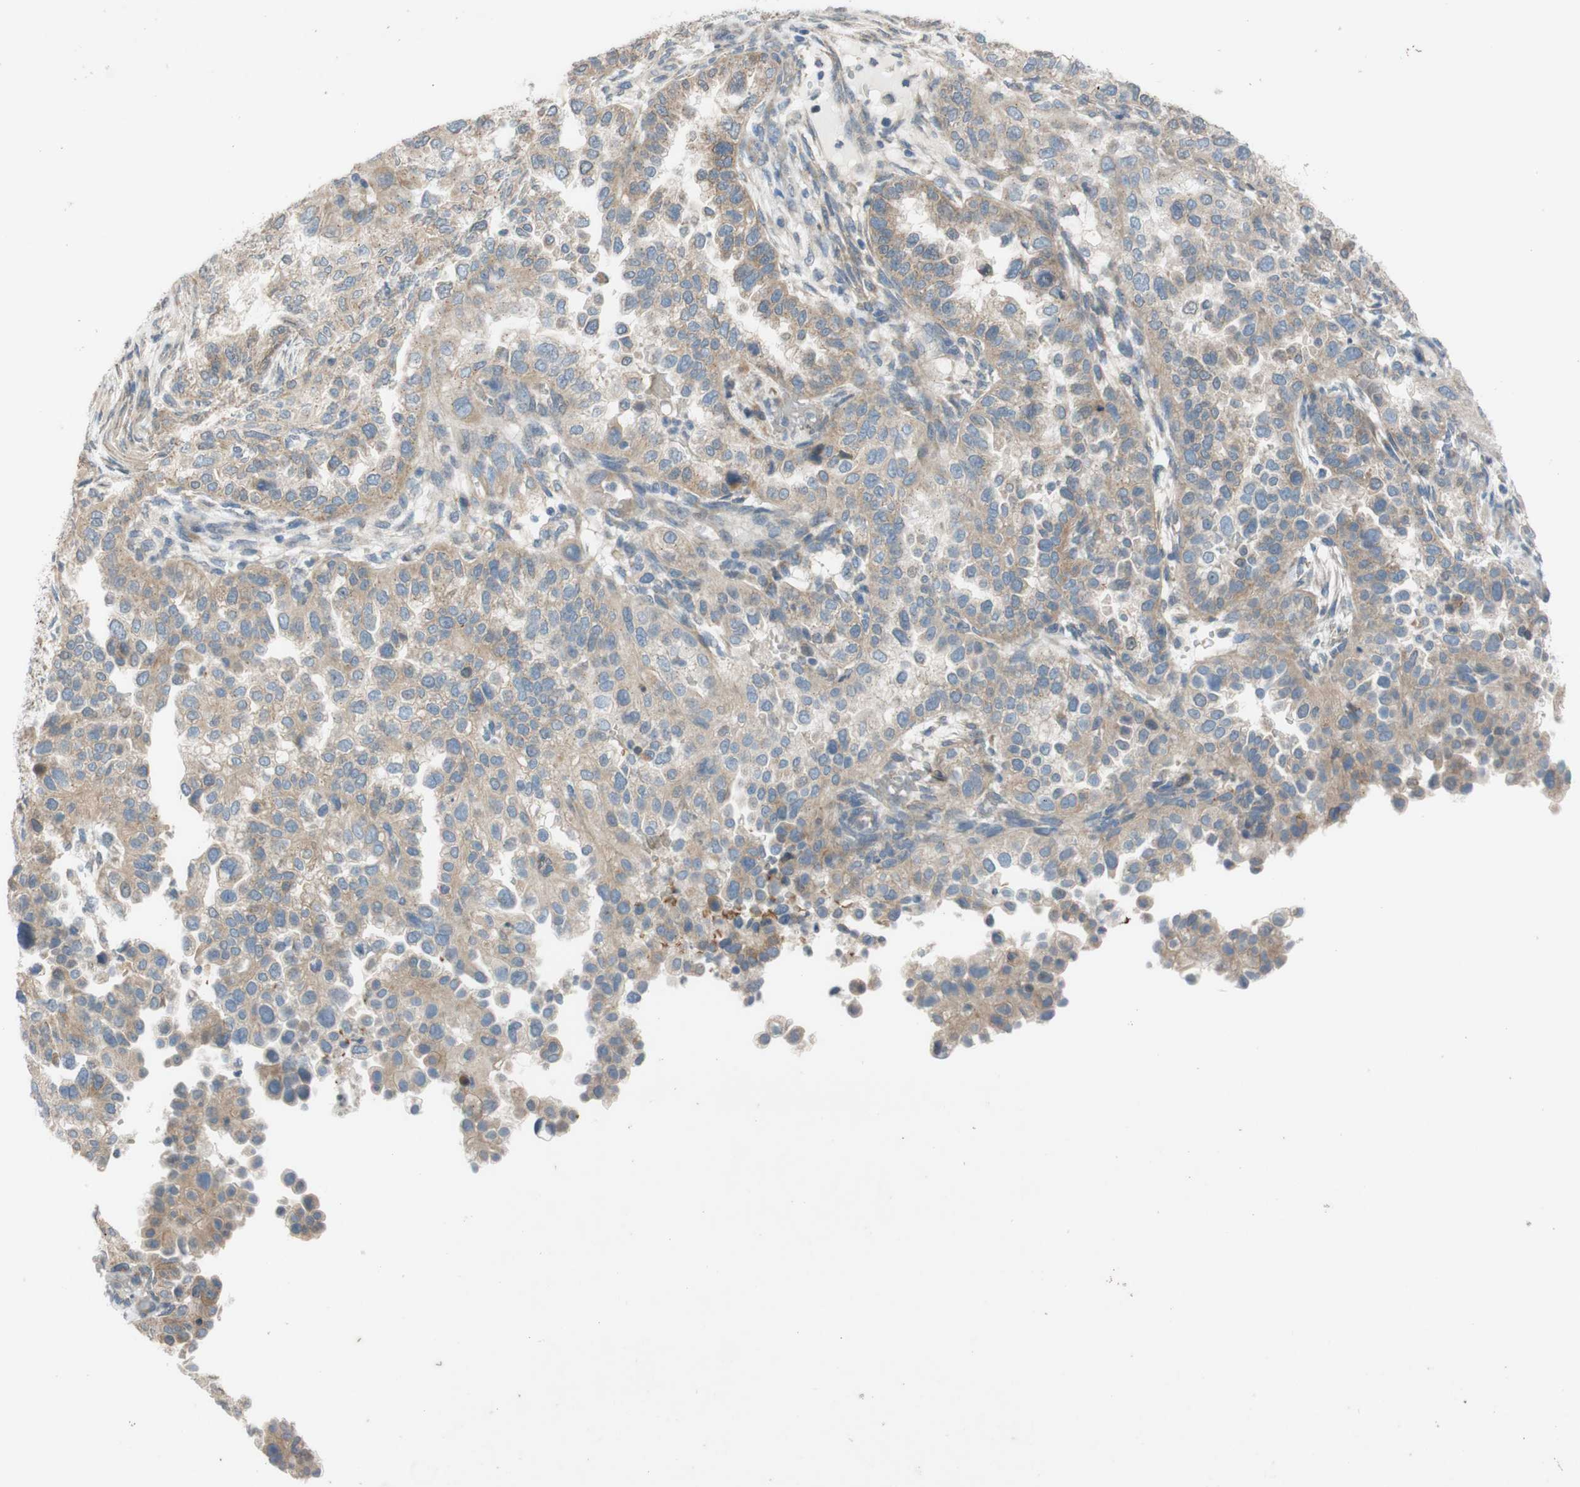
{"staining": {"intensity": "weak", "quantity": ">75%", "location": "cytoplasmic/membranous"}, "tissue": "endometrial cancer", "cell_type": "Tumor cells", "image_type": "cancer", "snomed": [{"axis": "morphology", "description": "Adenocarcinoma, NOS"}, {"axis": "topography", "description": "Endometrium"}], "caption": "IHC of human endometrial cancer shows low levels of weak cytoplasmic/membranous expression in about >75% of tumor cells.", "gene": "ADD2", "patient": {"sex": "female", "age": 85}}